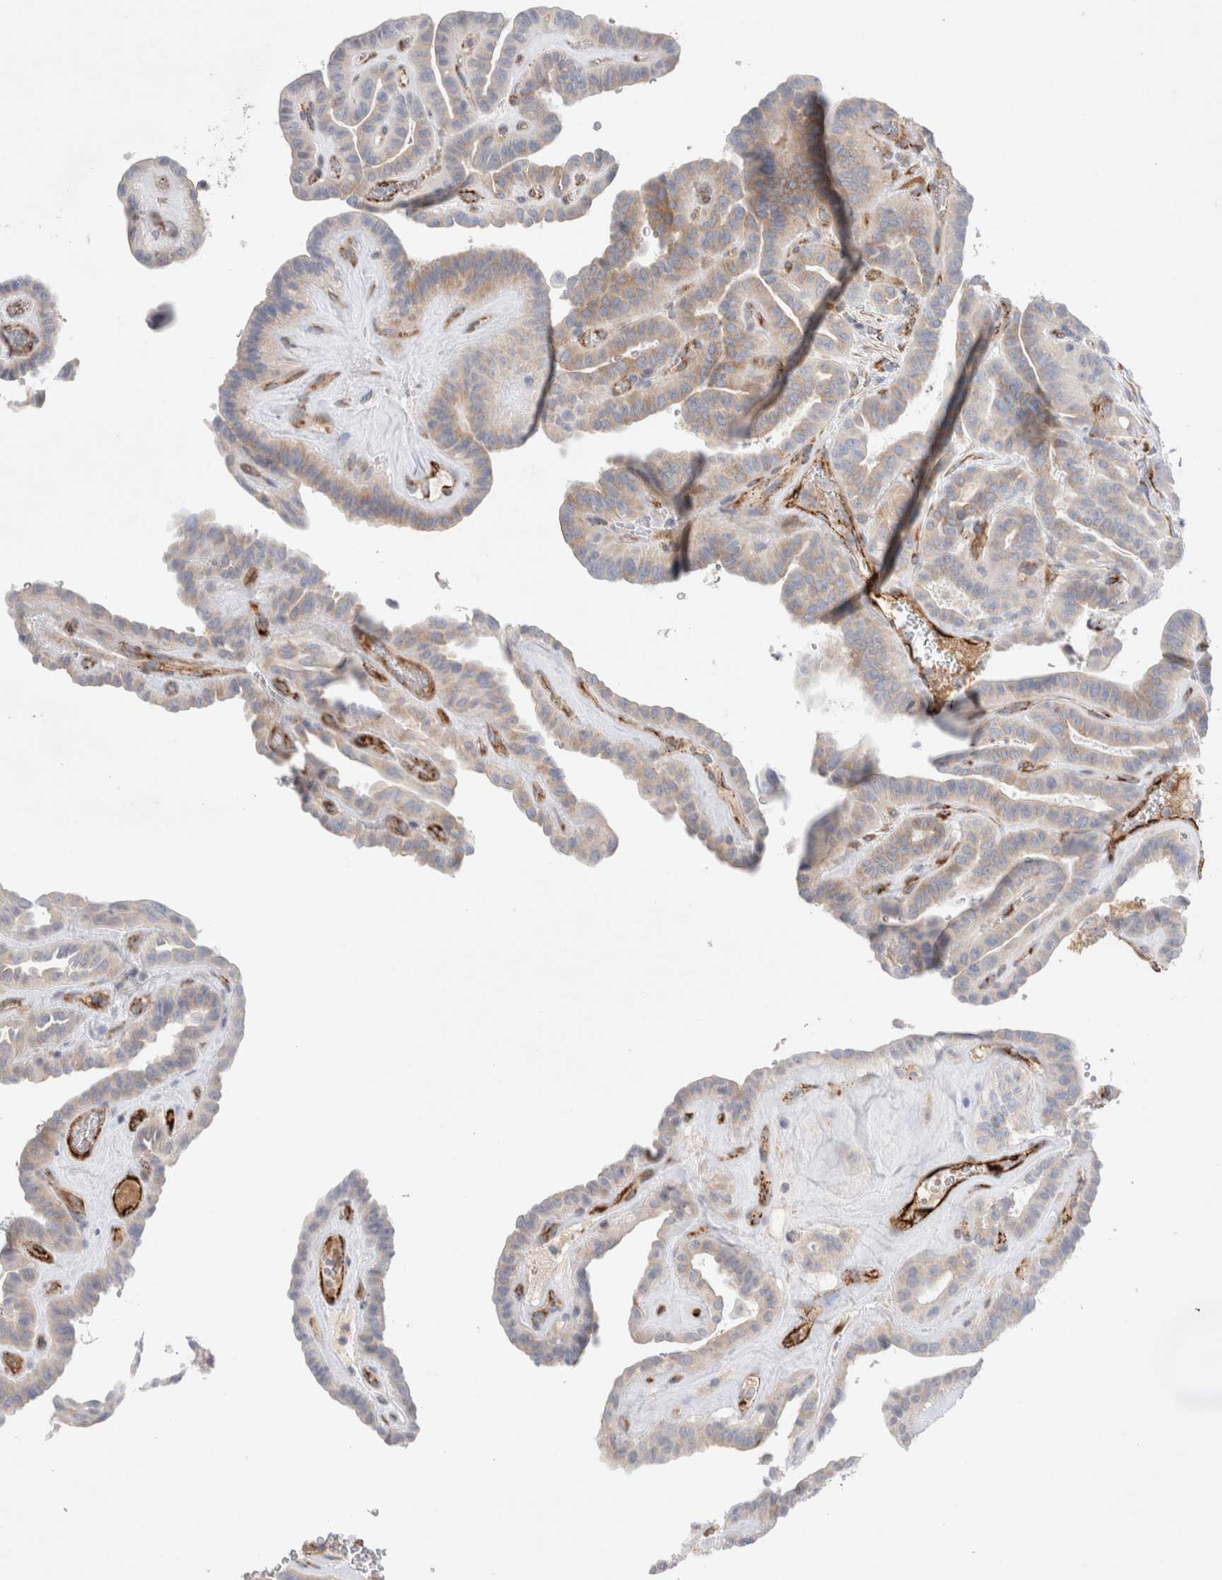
{"staining": {"intensity": "weak", "quantity": ">75%", "location": "cytoplasmic/membranous"}, "tissue": "thyroid cancer", "cell_type": "Tumor cells", "image_type": "cancer", "snomed": [{"axis": "morphology", "description": "Papillary adenocarcinoma, NOS"}, {"axis": "topography", "description": "Thyroid gland"}], "caption": "Thyroid cancer was stained to show a protein in brown. There is low levels of weak cytoplasmic/membranous expression in about >75% of tumor cells. (DAB (3,3'-diaminobenzidine) IHC with brightfield microscopy, high magnification).", "gene": "CNPY4", "patient": {"sex": "male", "age": 77}}